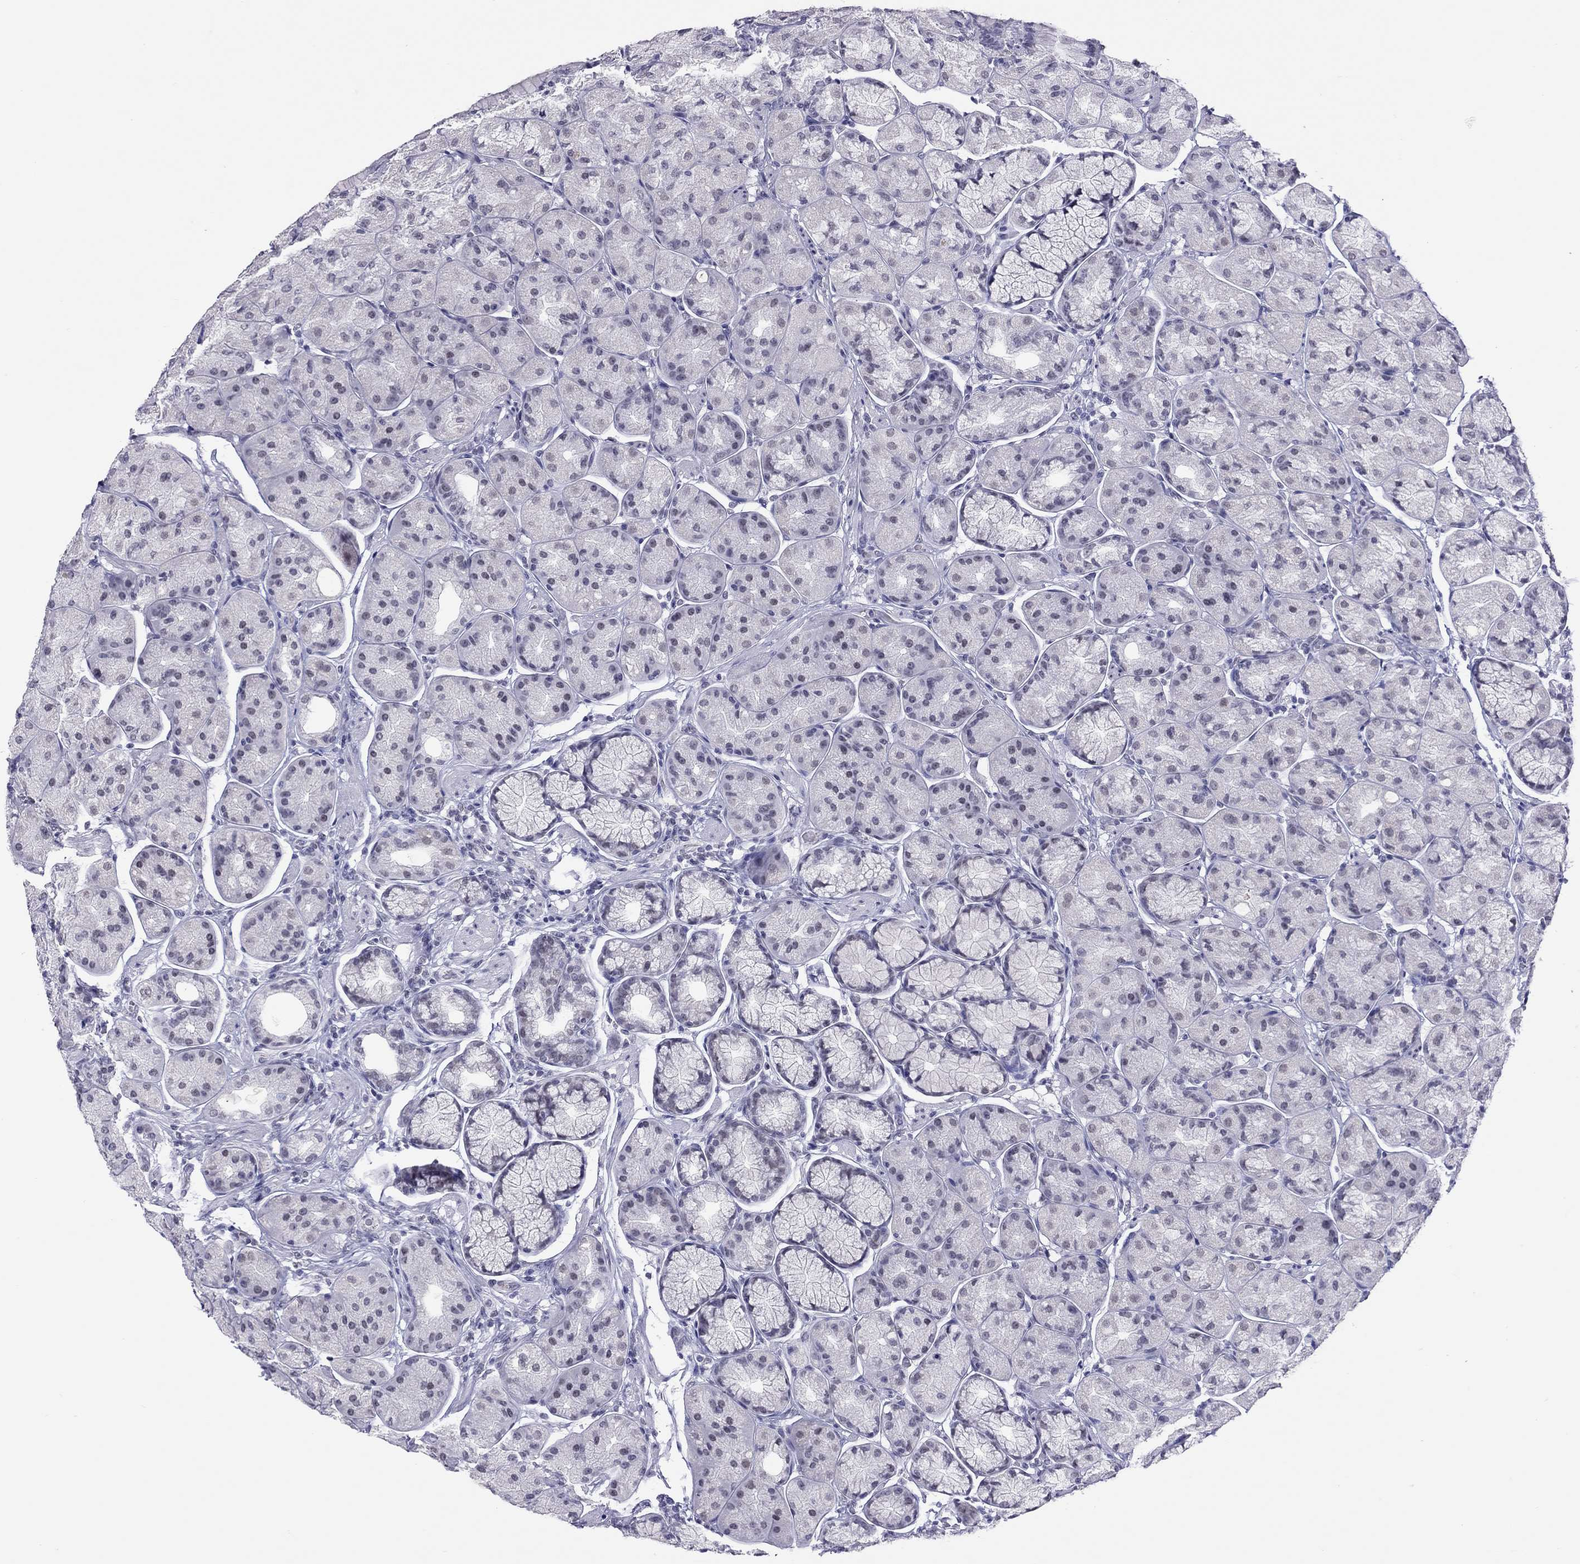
{"staining": {"intensity": "negative", "quantity": "none", "location": "none"}, "tissue": "stomach", "cell_type": "Glandular cells", "image_type": "normal", "snomed": [{"axis": "morphology", "description": "Normal tissue, NOS"}, {"axis": "morphology", "description": "Adenocarcinoma, NOS"}, {"axis": "morphology", "description": "Adenocarcinoma, High grade"}, {"axis": "topography", "description": "Stomach, upper"}, {"axis": "topography", "description": "Stomach"}], "caption": "IHC photomicrograph of normal stomach stained for a protein (brown), which exhibits no positivity in glandular cells.", "gene": "JHY", "patient": {"sex": "female", "age": 65}}